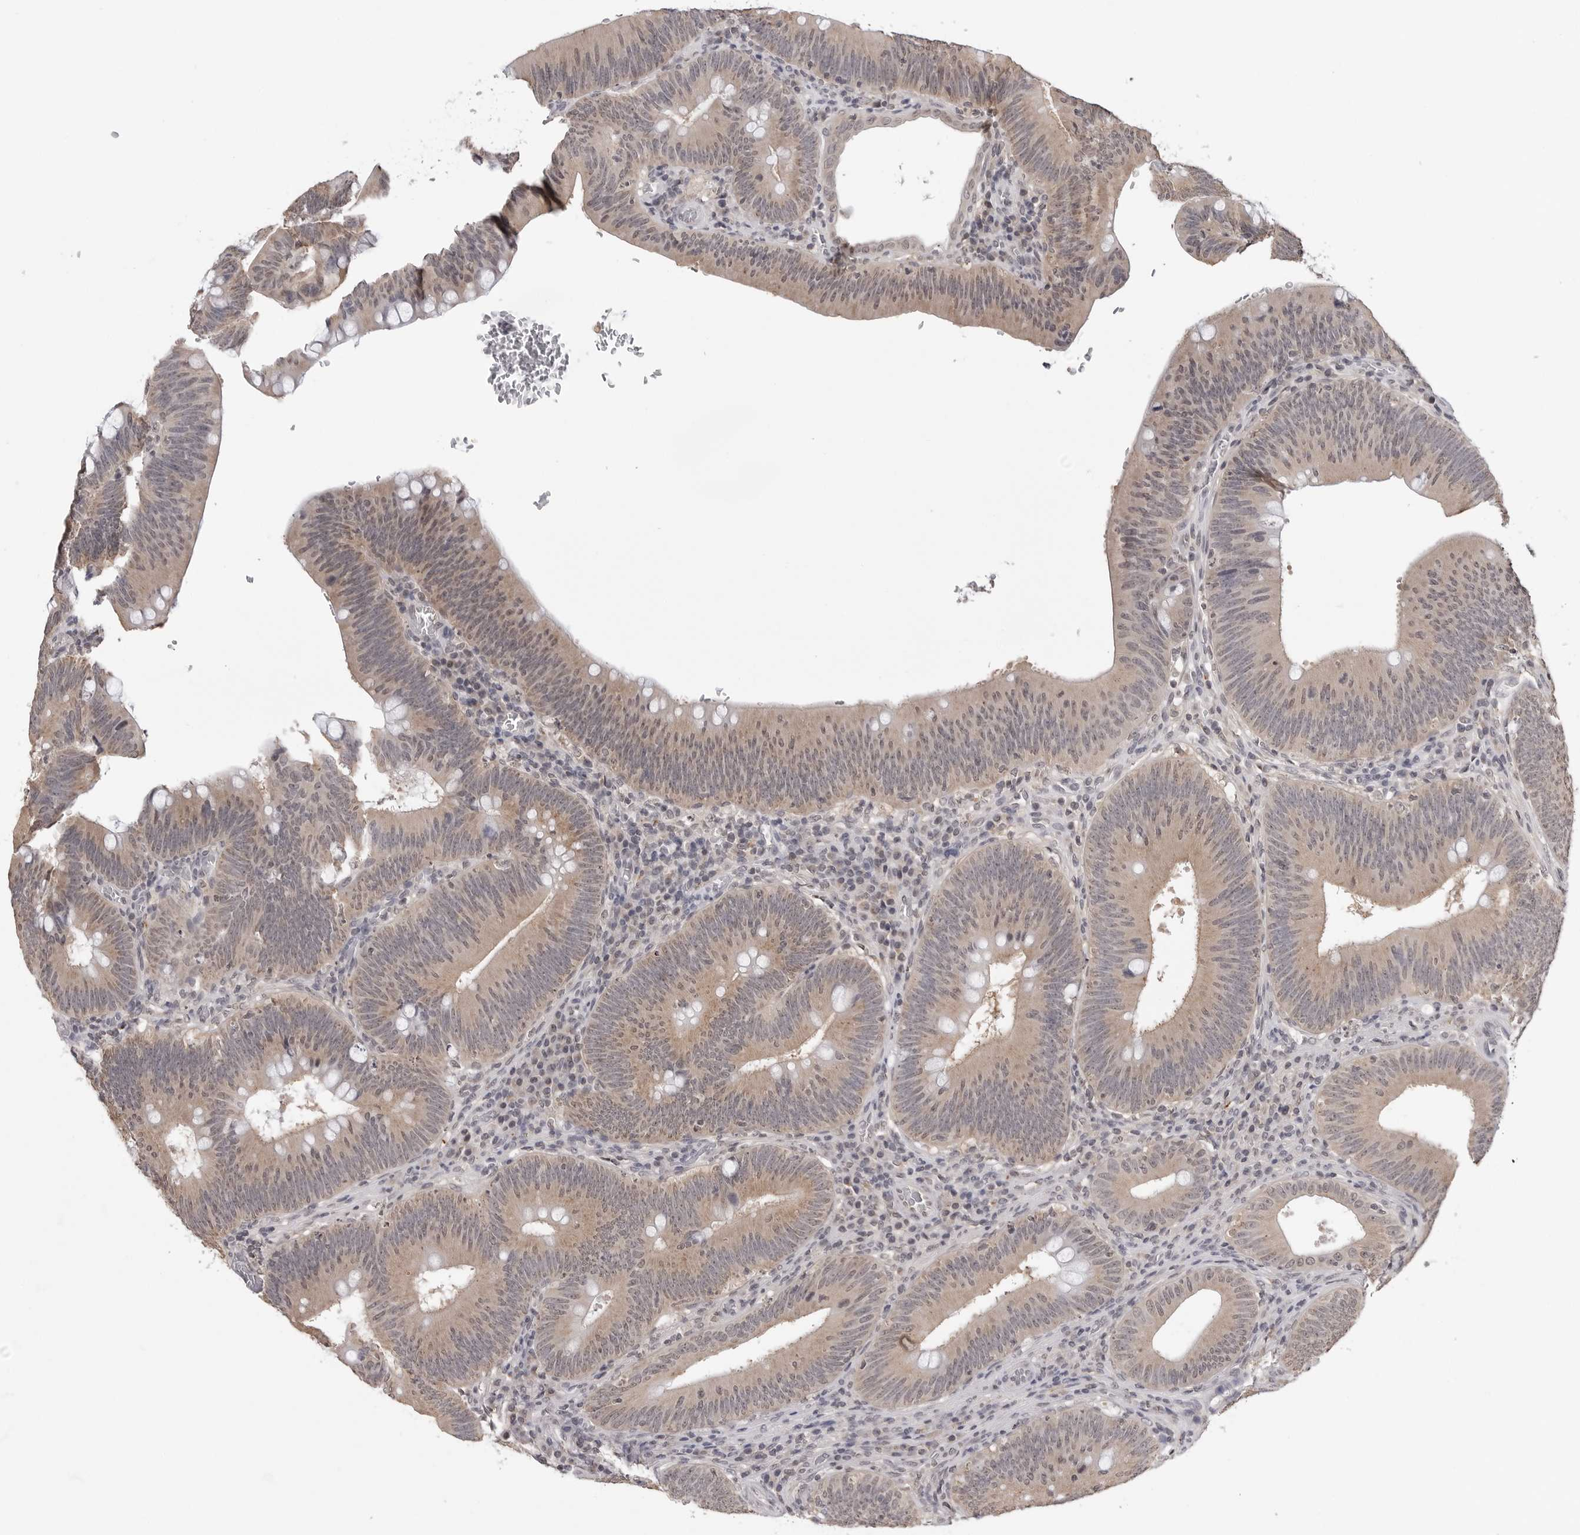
{"staining": {"intensity": "weak", "quantity": ">75%", "location": "cytoplasmic/membranous"}, "tissue": "colorectal cancer", "cell_type": "Tumor cells", "image_type": "cancer", "snomed": [{"axis": "morphology", "description": "Normal tissue, NOS"}, {"axis": "topography", "description": "Colon"}], "caption": "IHC of human colorectal cancer demonstrates low levels of weak cytoplasmic/membranous positivity in about >75% of tumor cells. The protein is shown in brown color, while the nuclei are stained blue.", "gene": "CDK20", "patient": {"sex": "female", "age": 82}}